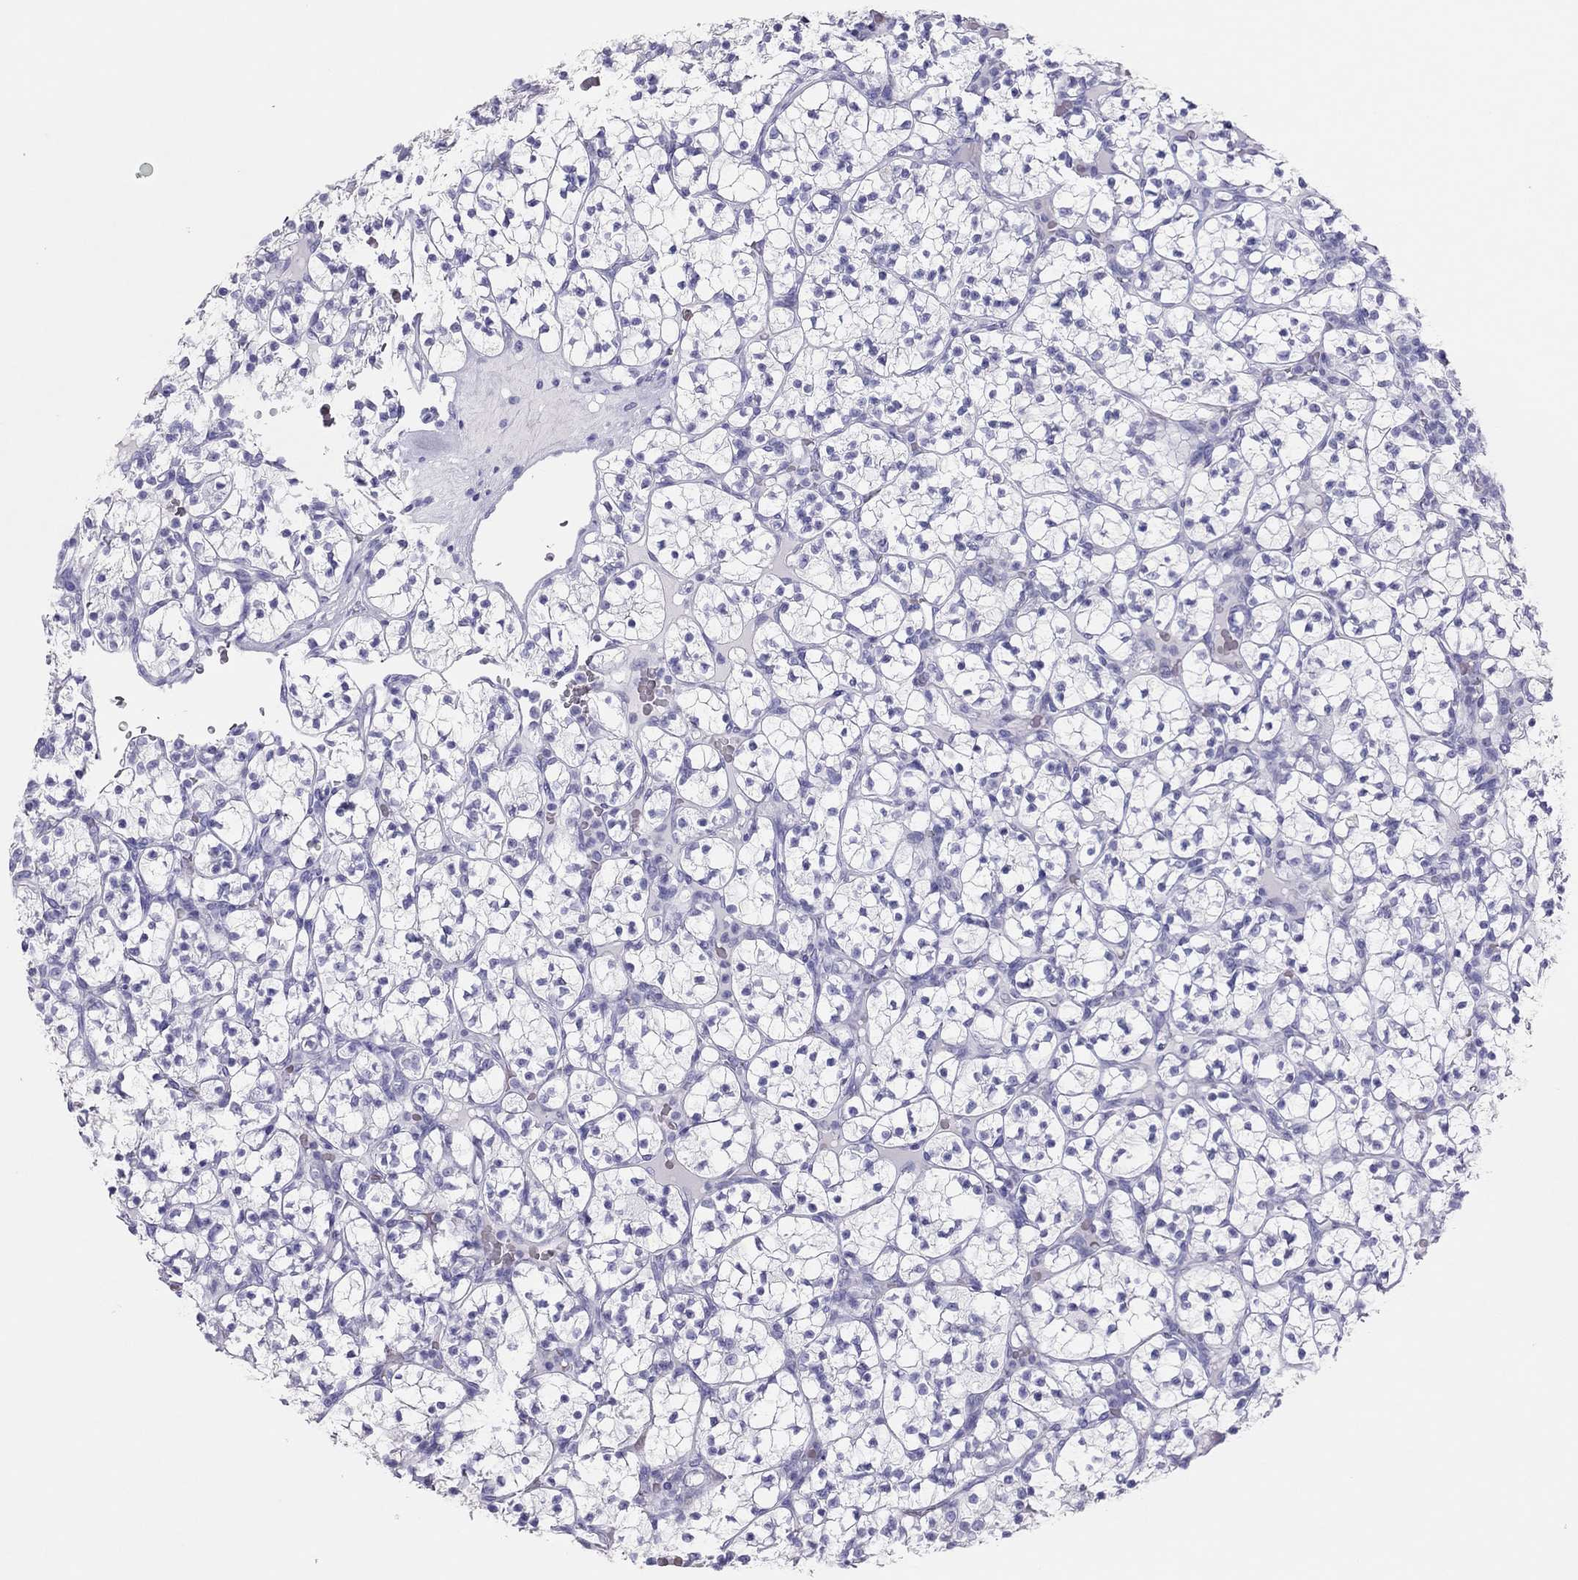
{"staining": {"intensity": "negative", "quantity": "none", "location": "none"}, "tissue": "renal cancer", "cell_type": "Tumor cells", "image_type": "cancer", "snomed": [{"axis": "morphology", "description": "Adenocarcinoma, NOS"}, {"axis": "topography", "description": "Kidney"}], "caption": "A histopathology image of human renal cancer (adenocarcinoma) is negative for staining in tumor cells. (DAB immunohistochemistry with hematoxylin counter stain).", "gene": "TSHB", "patient": {"sex": "female", "age": 89}}